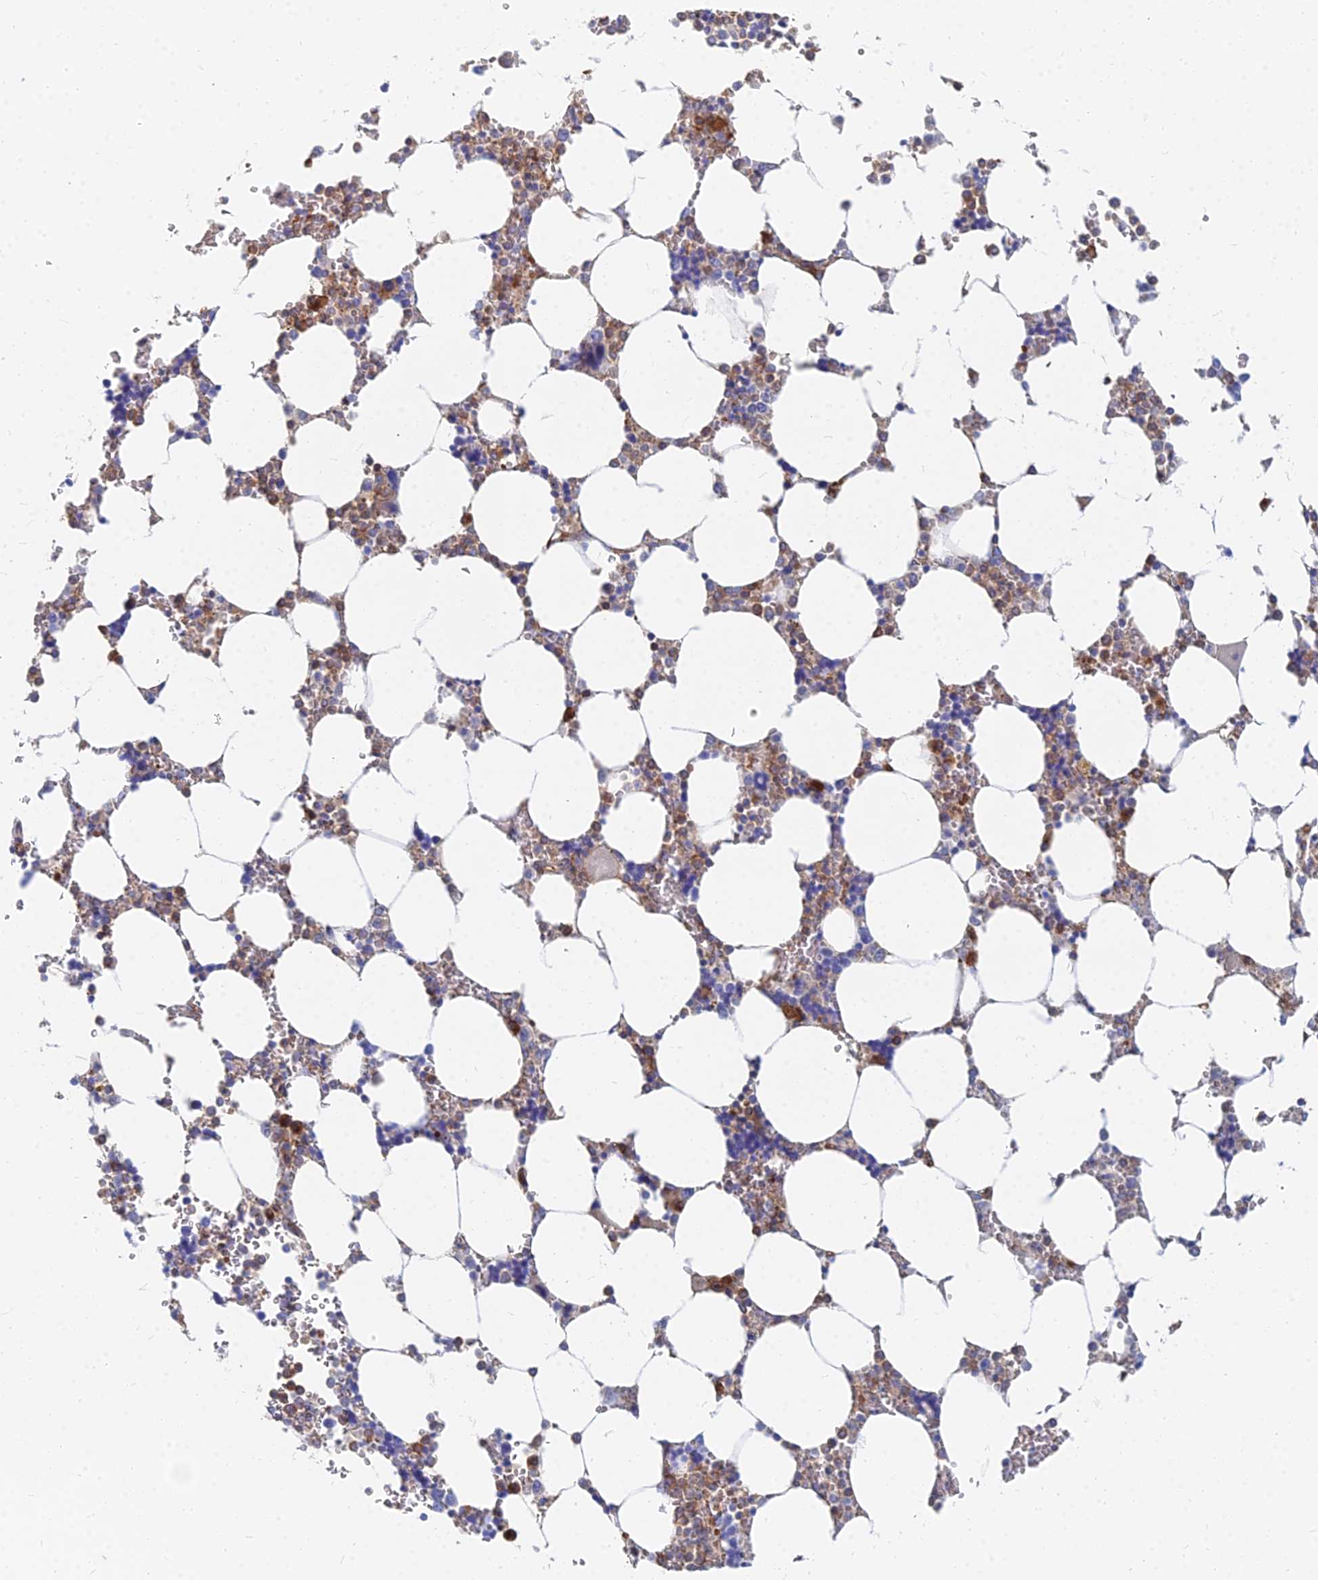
{"staining": {"intensity": "moderate", "quantity": "<25%", "location": "cytoplasmic/membranous"}, "tissue": "bone marrow", "cell_type": "Hematopoietic cells", "image_type": "normal", "snomed": [{"axis": "morphology", "description": "Normal tissue, NOS"}, {"axis": "topography", "description": "Bone marrow"}], "caption": "DAB (3,3'-diaminobenzidine) immunohistochemical staining of normal human bone marrow demonstrates moderate cytoplasmic/membranous protein staining in about <25% of hematopoietic cells.", "gene": "FFAR3", "patient": {"sex": "male", "age": 64}}